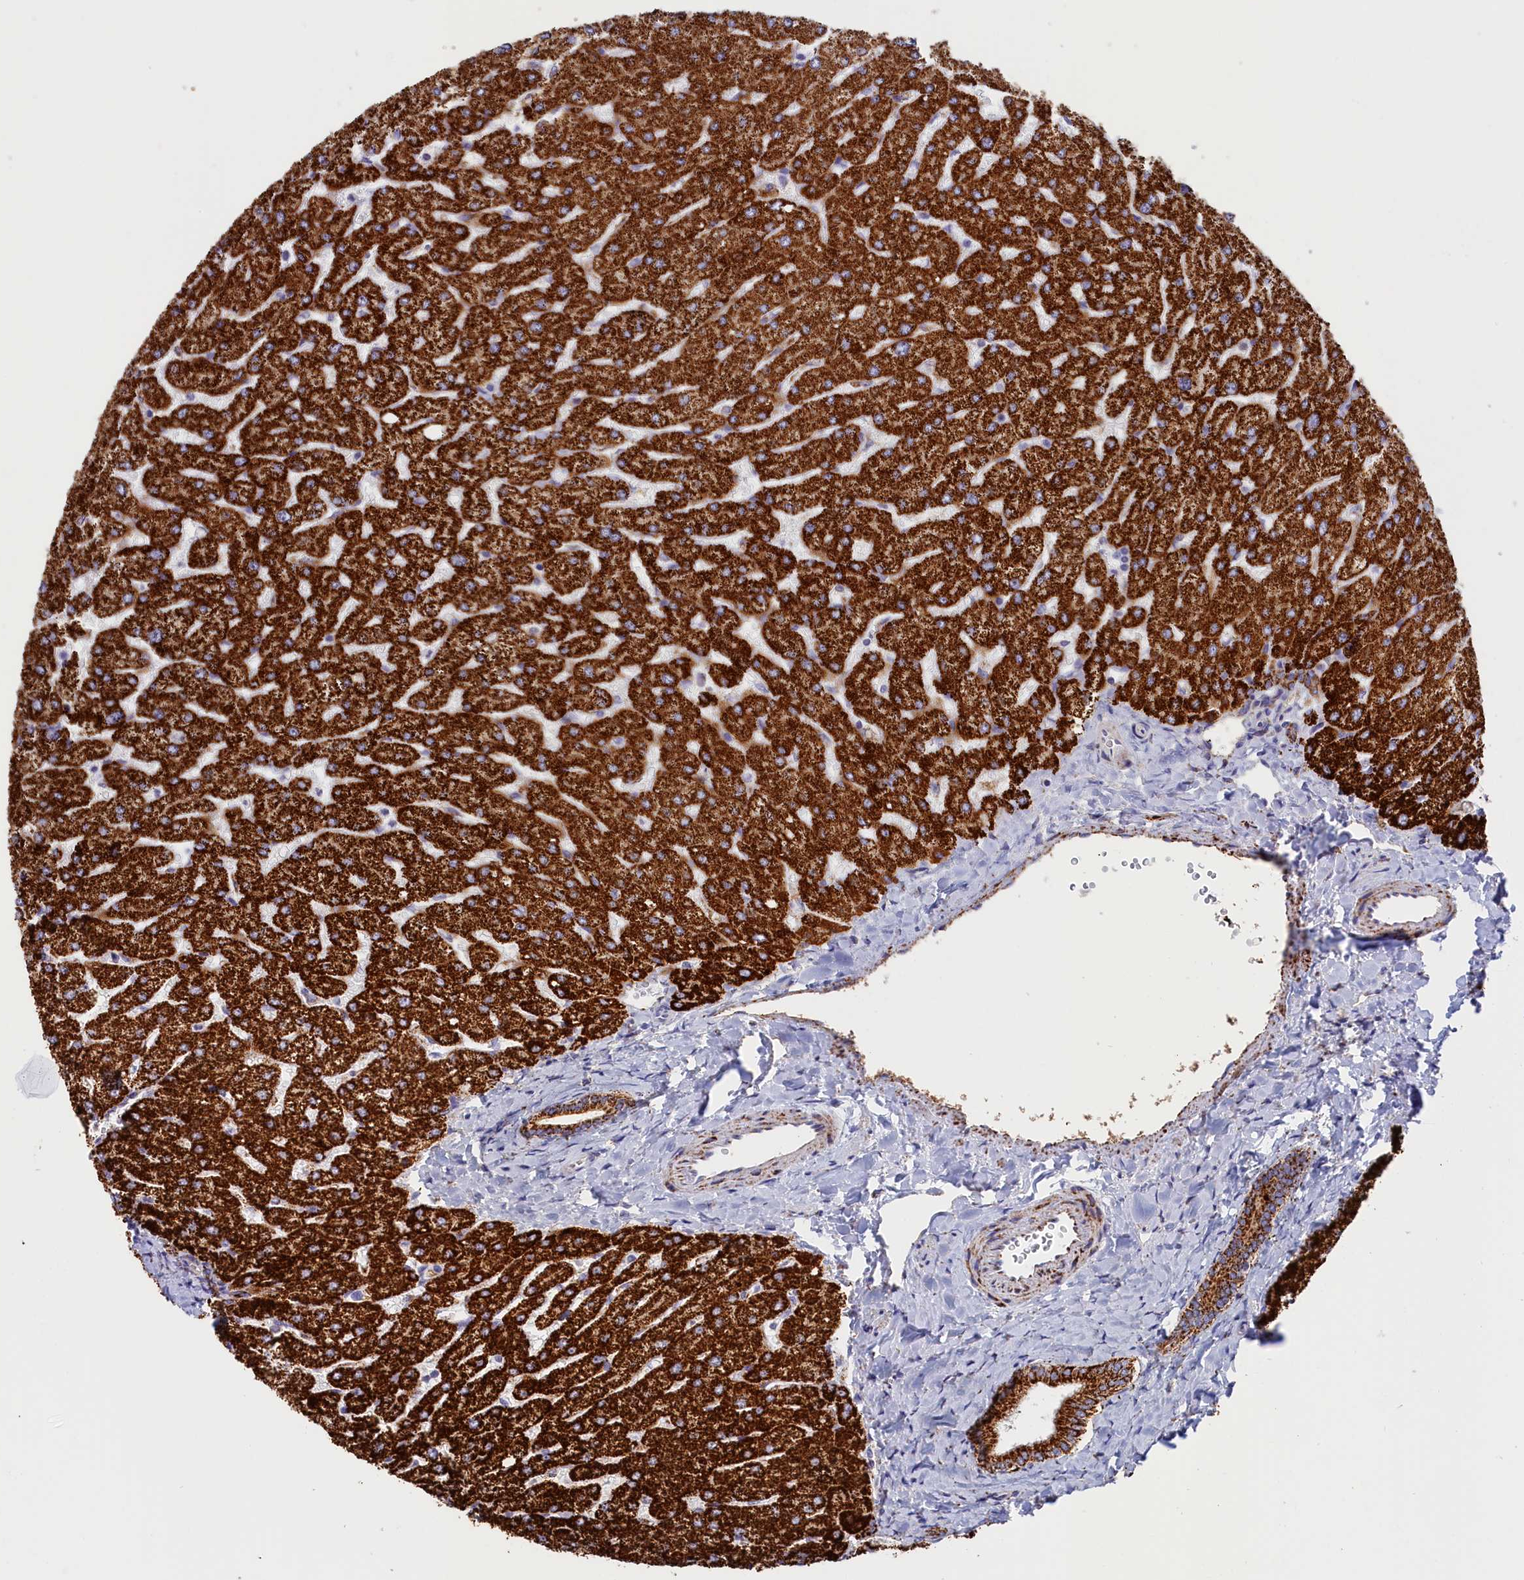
{"staining": {"intensity": "strong", "quantity": ">75%", "location": "cytoplasmic/membranous"}, "tissue": "liver", "cell_type": "Cholangiocytes", "image_type": "normal", "snomed": [{"axis": "morphology", "description": "Normal tissue, NOS"}, {"axis": "topography", "description": "Liver"}], "caption": "The photomicrograph exhibits staining of benign liver, revealing strong cytoplasmic/membranous protein staining (brown color) within cholangiocytes. (Brightfield microscopy of DAB IHC at high magnification).", "gene": "AKTIP", "patient": {"sex": "male", "age": 55}}